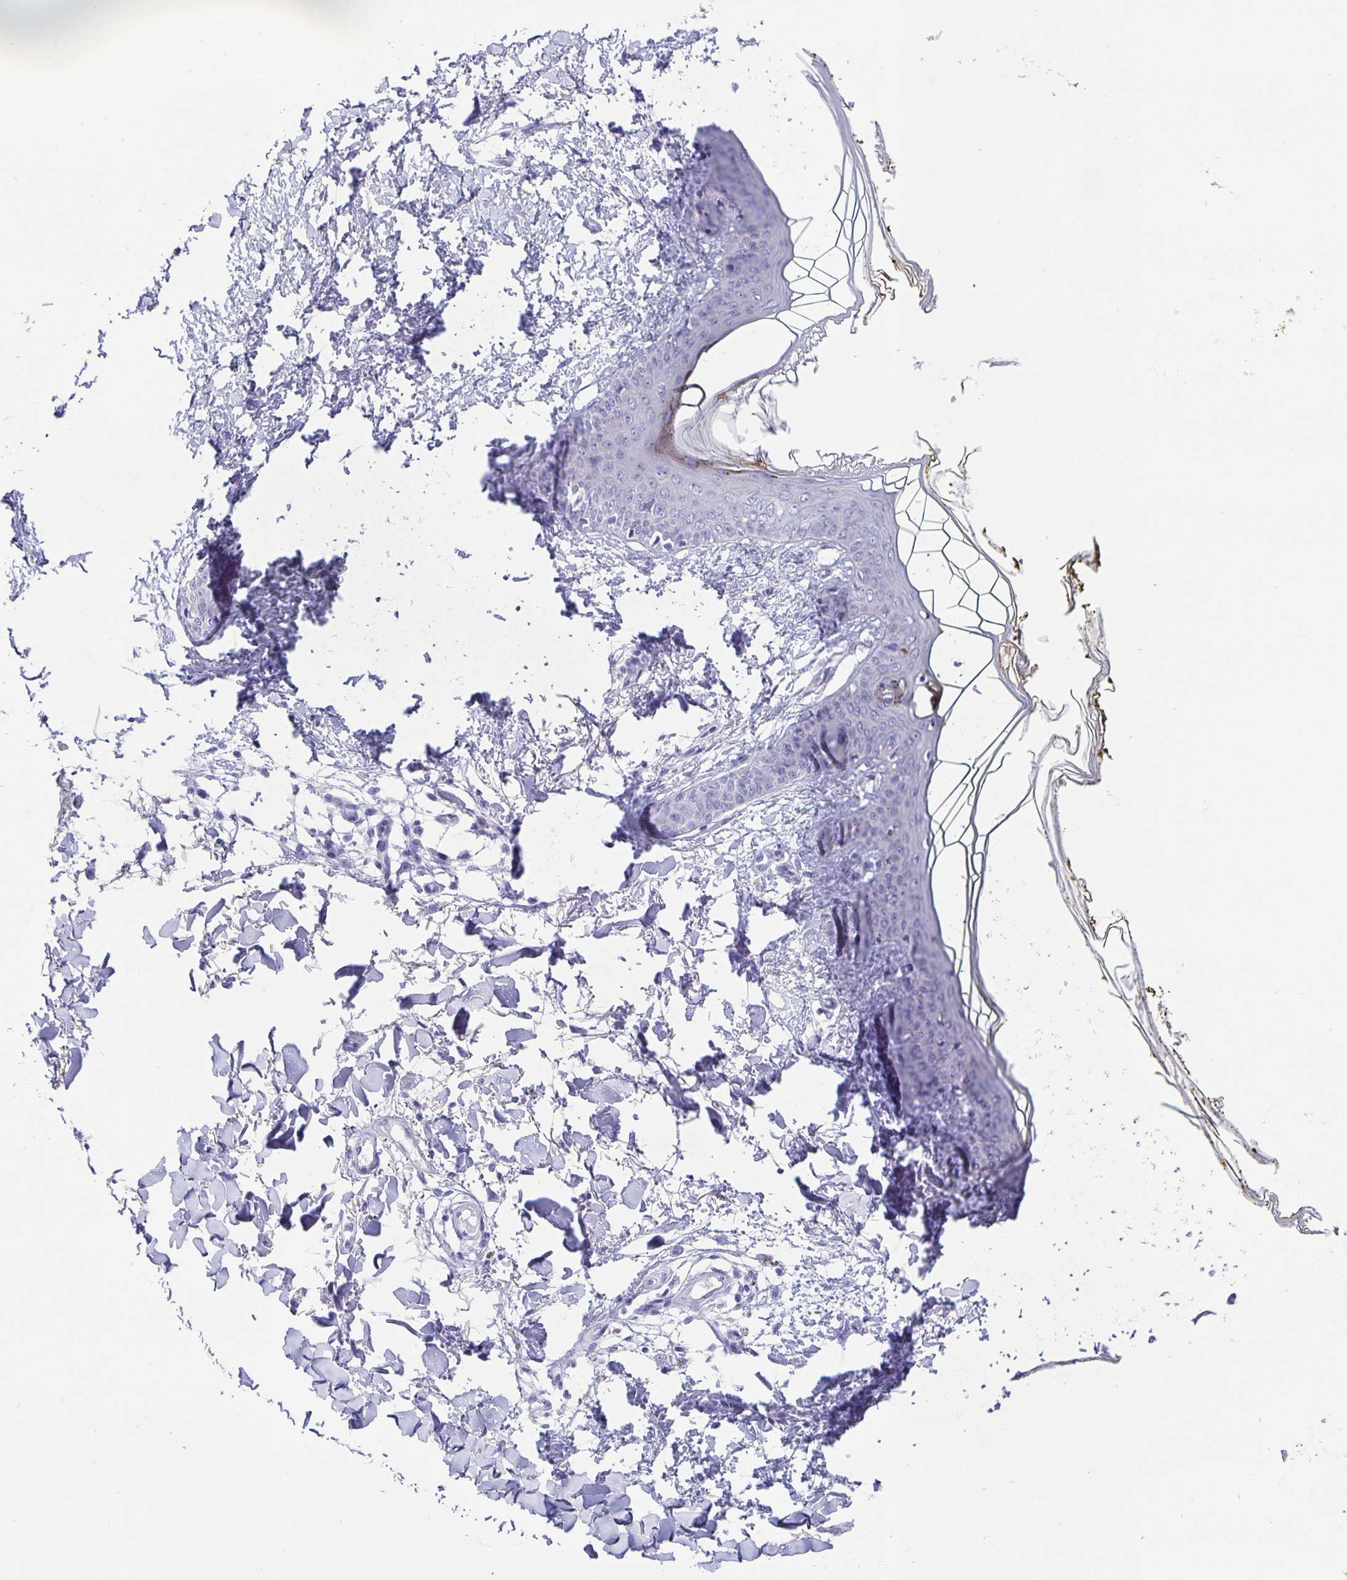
{"staining": {"intensity": "negative", "quantity": "none", "location": "none"}, "tissue": "skin", "cell_type": "Fibroblasts", "image_type": "normal", "snomed": [{"axis": "morphology", "description": "Normal tissue, NOS"}, {"axis": "topography", "description": "Skin"}], "caption": "Fibroblasts are negative for protein expression in benign human skin. (Stains: DAB (3,3'-diaminobenzidine) immunohistochemistry (IHC) with hematoxylin counter stain, Microscopy: brightfield microscopy at high magnification).", "gene": "ERMN", "patient": {"sex": "female", "age": 34}}